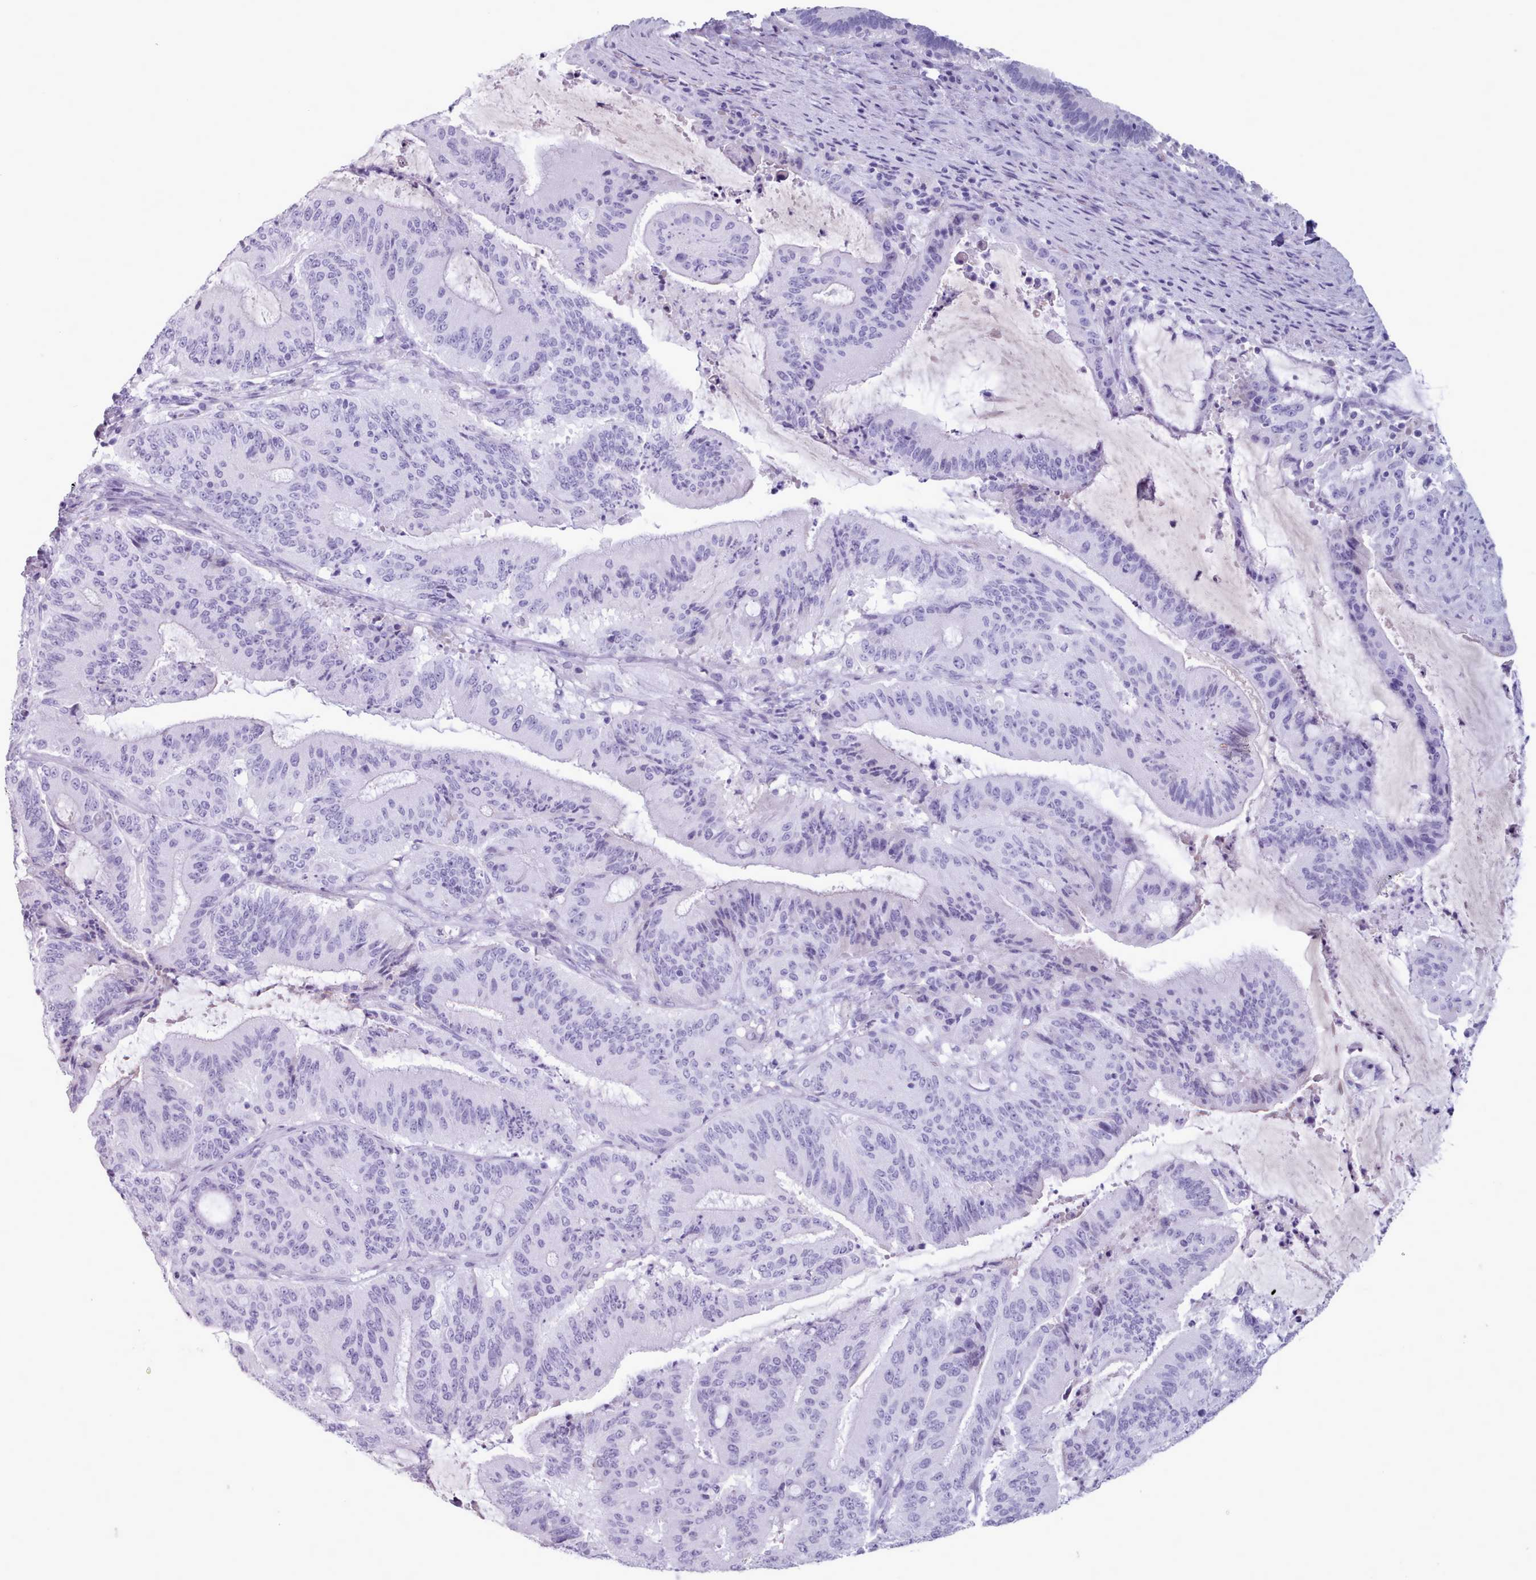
{"staining": {"intensity": "negative", "quantity": "none", "location": "none"}, "tissue": "liver cancer", "cell_type": "Tumor cells", "image_type": "cancer", "snomed": [{"axis": "morphology", "description": "Normal tissue, NOS"}, {"axis": "morphology", "description": "Cholangiocarcinoma"}, {"axis": "topography", "description": "Liver"}, {"axis": "topography", "description": "Peripheral nerve tissue"}], "caption": "Immunohistochemistry image of neoplastic tissue: liver cholangiocarcinoma stained with DAB (3,3'-diaminobenzidine) exhibits no significant protein expression in tumor cells.", "gene": "ZNF43", "patient": {"sex": "female", "age": 73}}